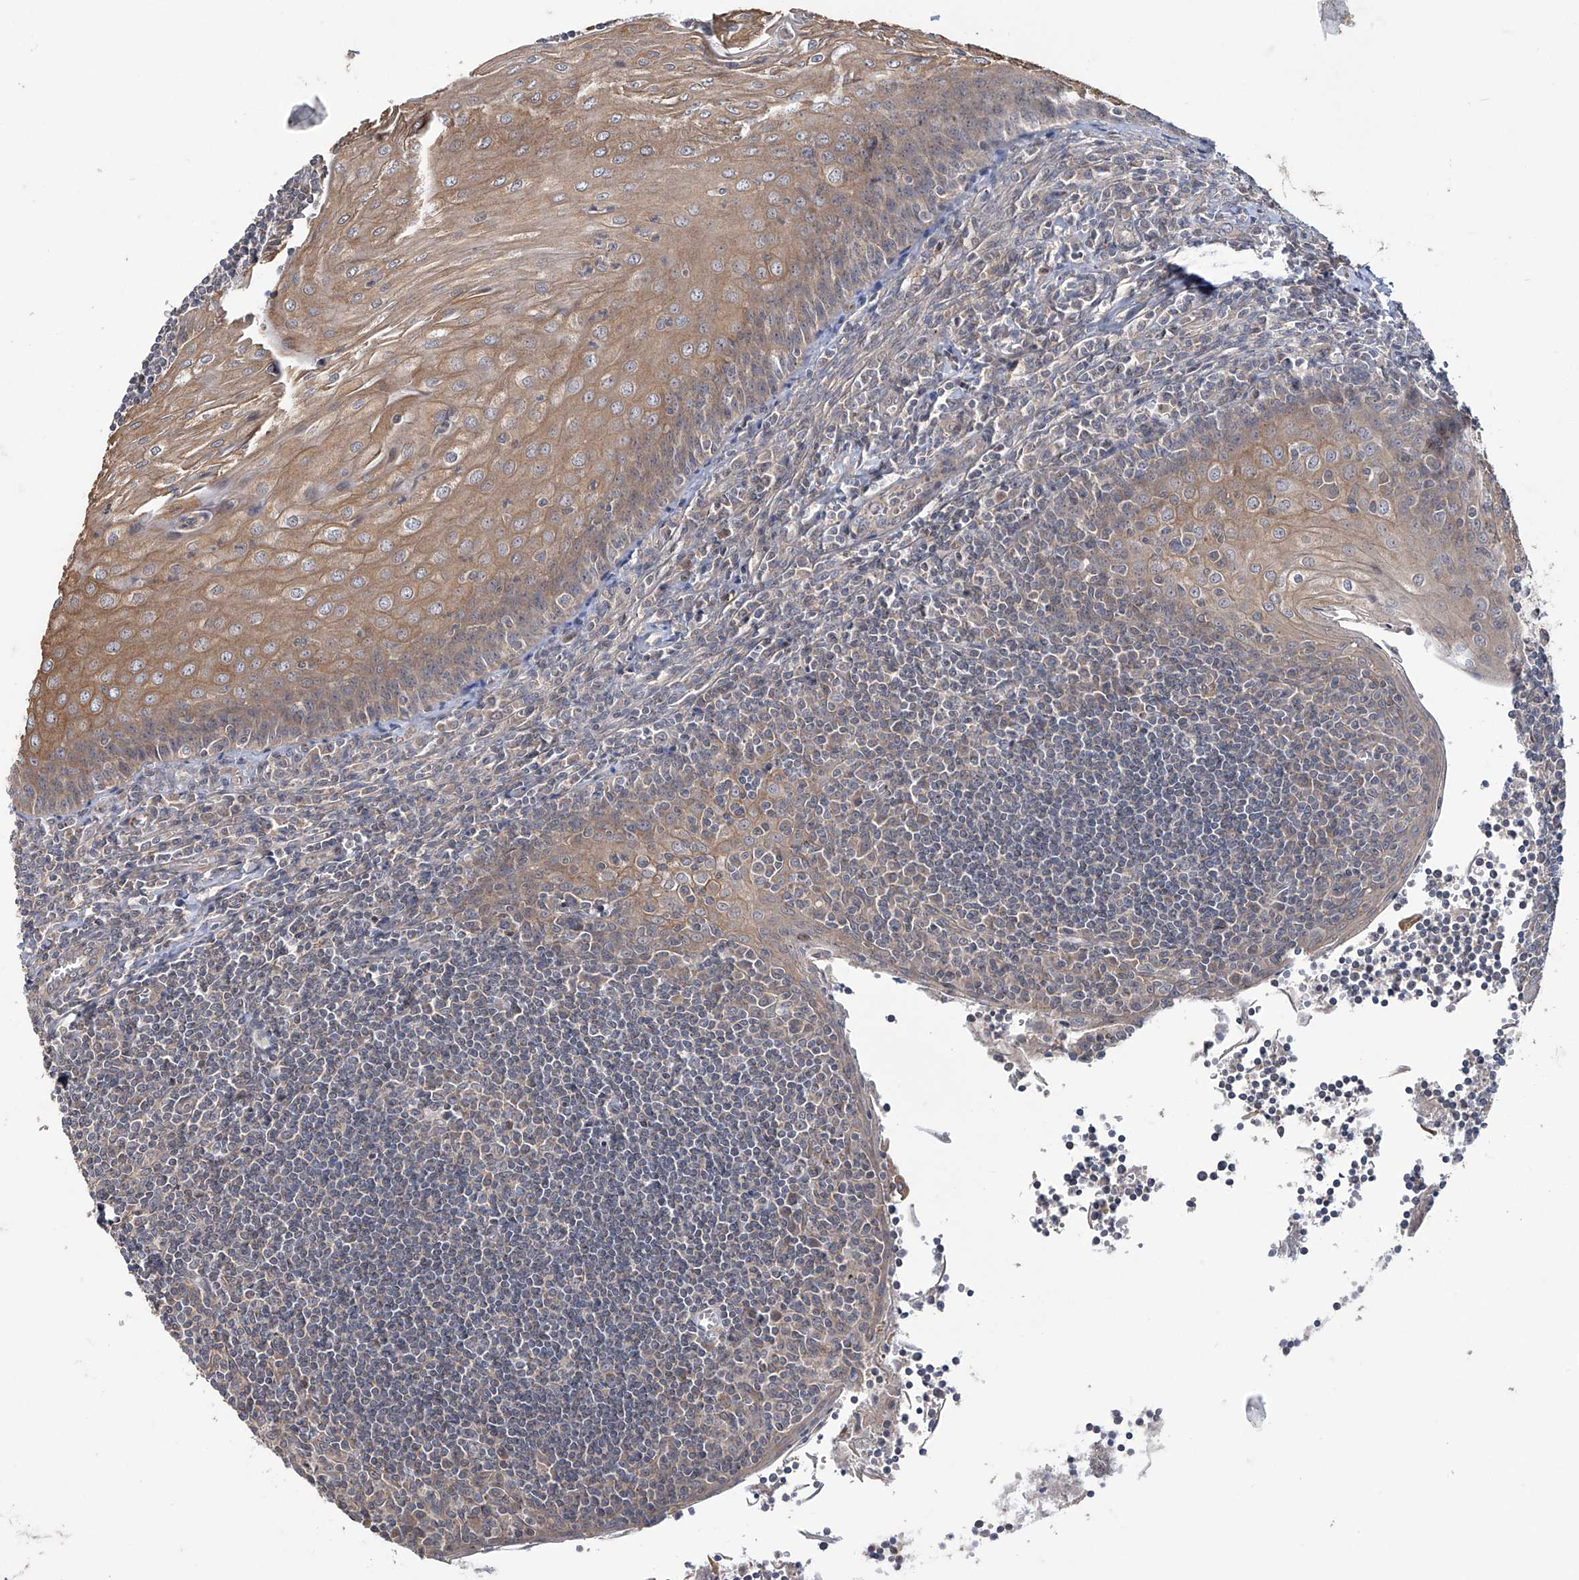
{"staining": {"intensity": "weak", "quantity": "<25%", "location": "cytoplasmic/membranous"}, "tissue": "tonsil", "cell_type": "Germinal center cells", "image_type": "normal", "snomed": [{"axis": "morphology", "description": "Normal tissue, NOS"}, {"axis": "topography", "description": "Tonsil"}], "caption": "High power microscopy micrograph of an immunohistochemistry image of normal tonsil, revealing no significant staining in germinal center cells. (Stains: DAB (3,3'-diaminobenzidine) immunohistochemistry (IHC) with hematoxylin counter stain, Microscopy: brightfield microscopy at high magnification).", "gene": "TRIM60", "patient": {"sex": "male", "age": 27}}